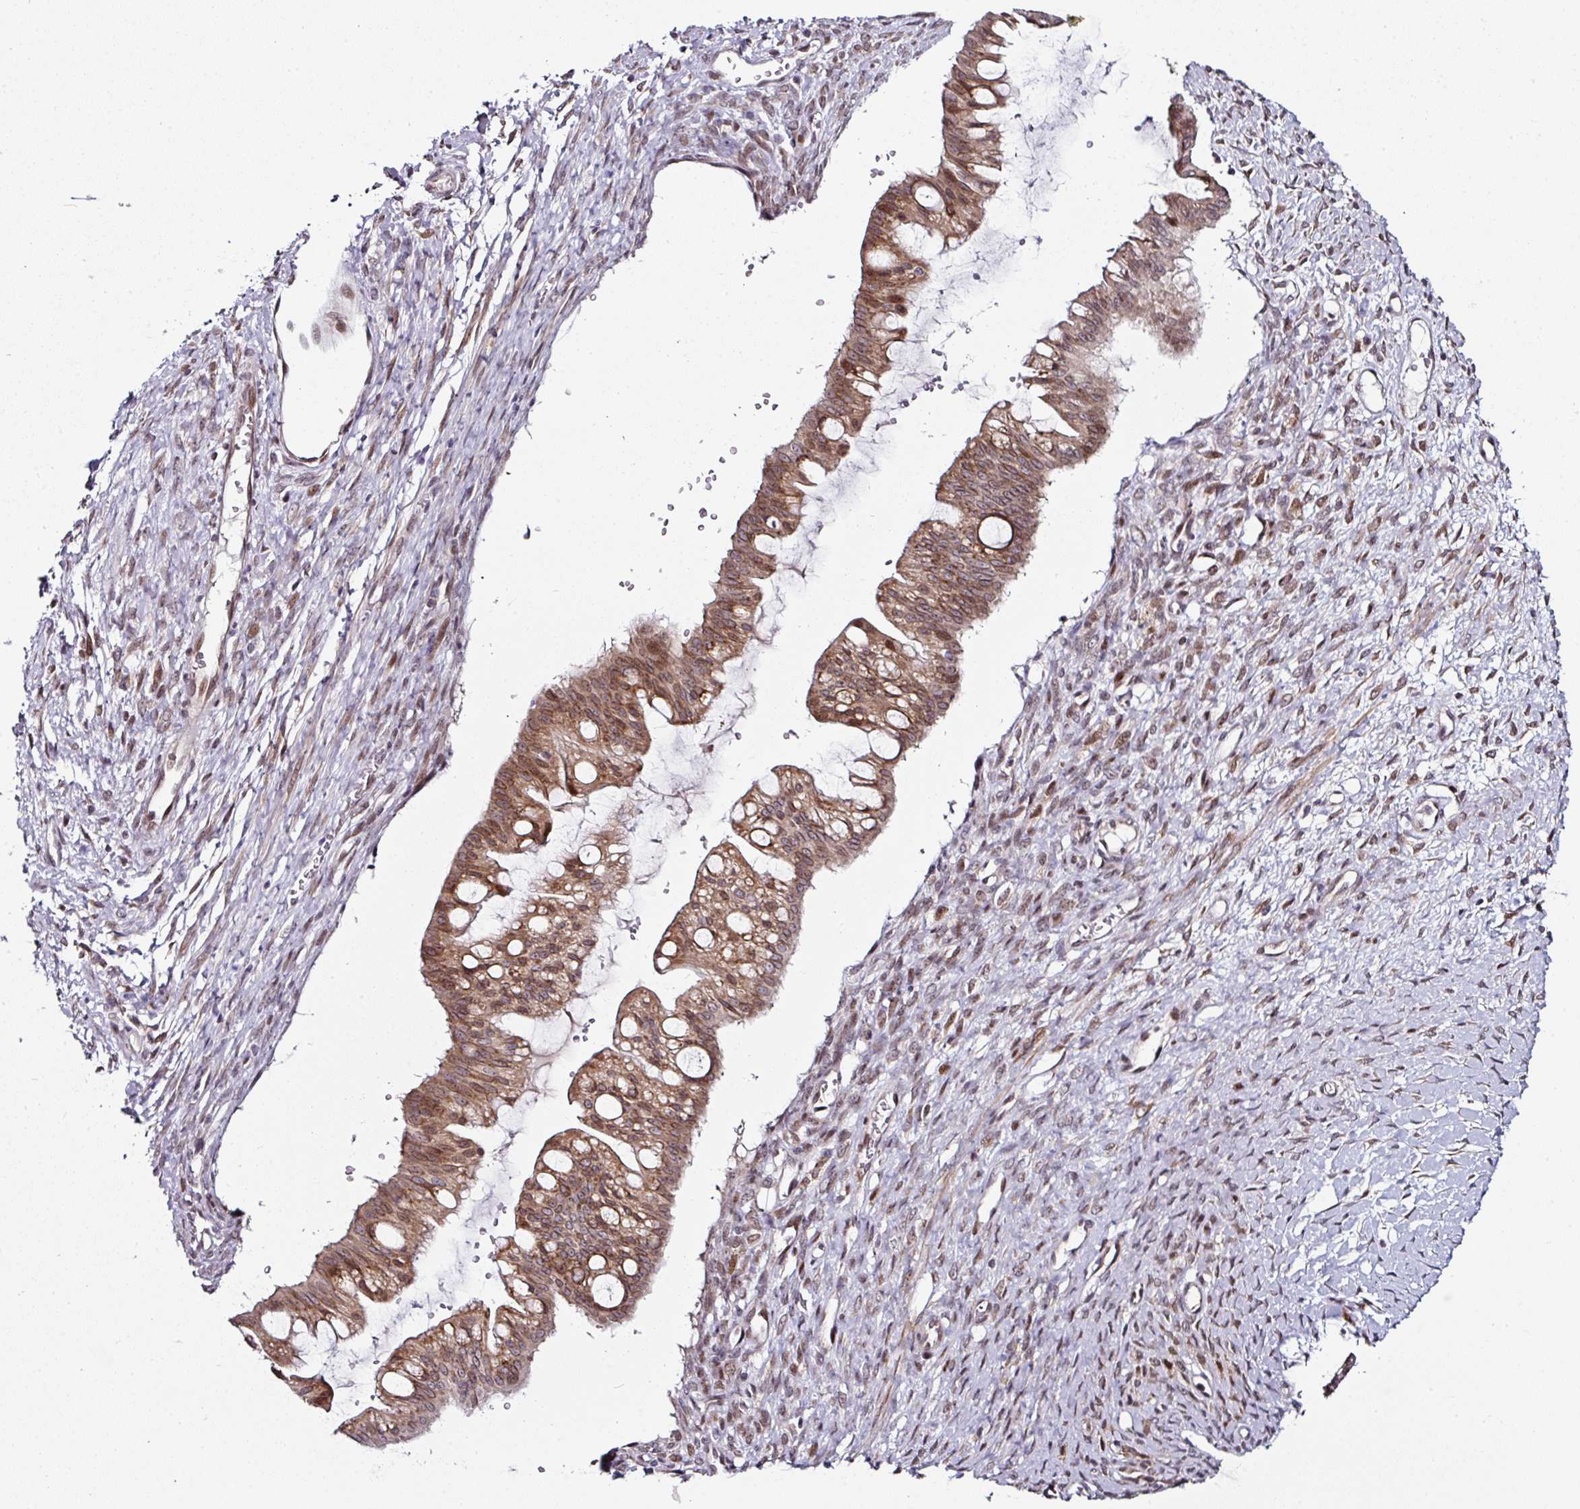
{"staining": {"intensity": "moderate", "quantity": ">75%", "location": "cytoplasmic/membranous,nuclear"}, "tissue": "ovarian cancer", "cell_type": "Tumor cells", "image_type": "cancer", "snomed": [{"axis": "morphology", "description": "Cystadenocarcinoma, mucinous, NOS"}, {"axis": "topography", "description": "Ovary"}], "caption": "Ovarian mucinous cystadenocarcinoma was stained to show a protein in brown. There is medium levels of moderate cytoplasmic/membranous and nuclear positivity in about >75% of tumor cells.", "gene": "APOLD1", "patient": {"sex": "female", "age": 73}}